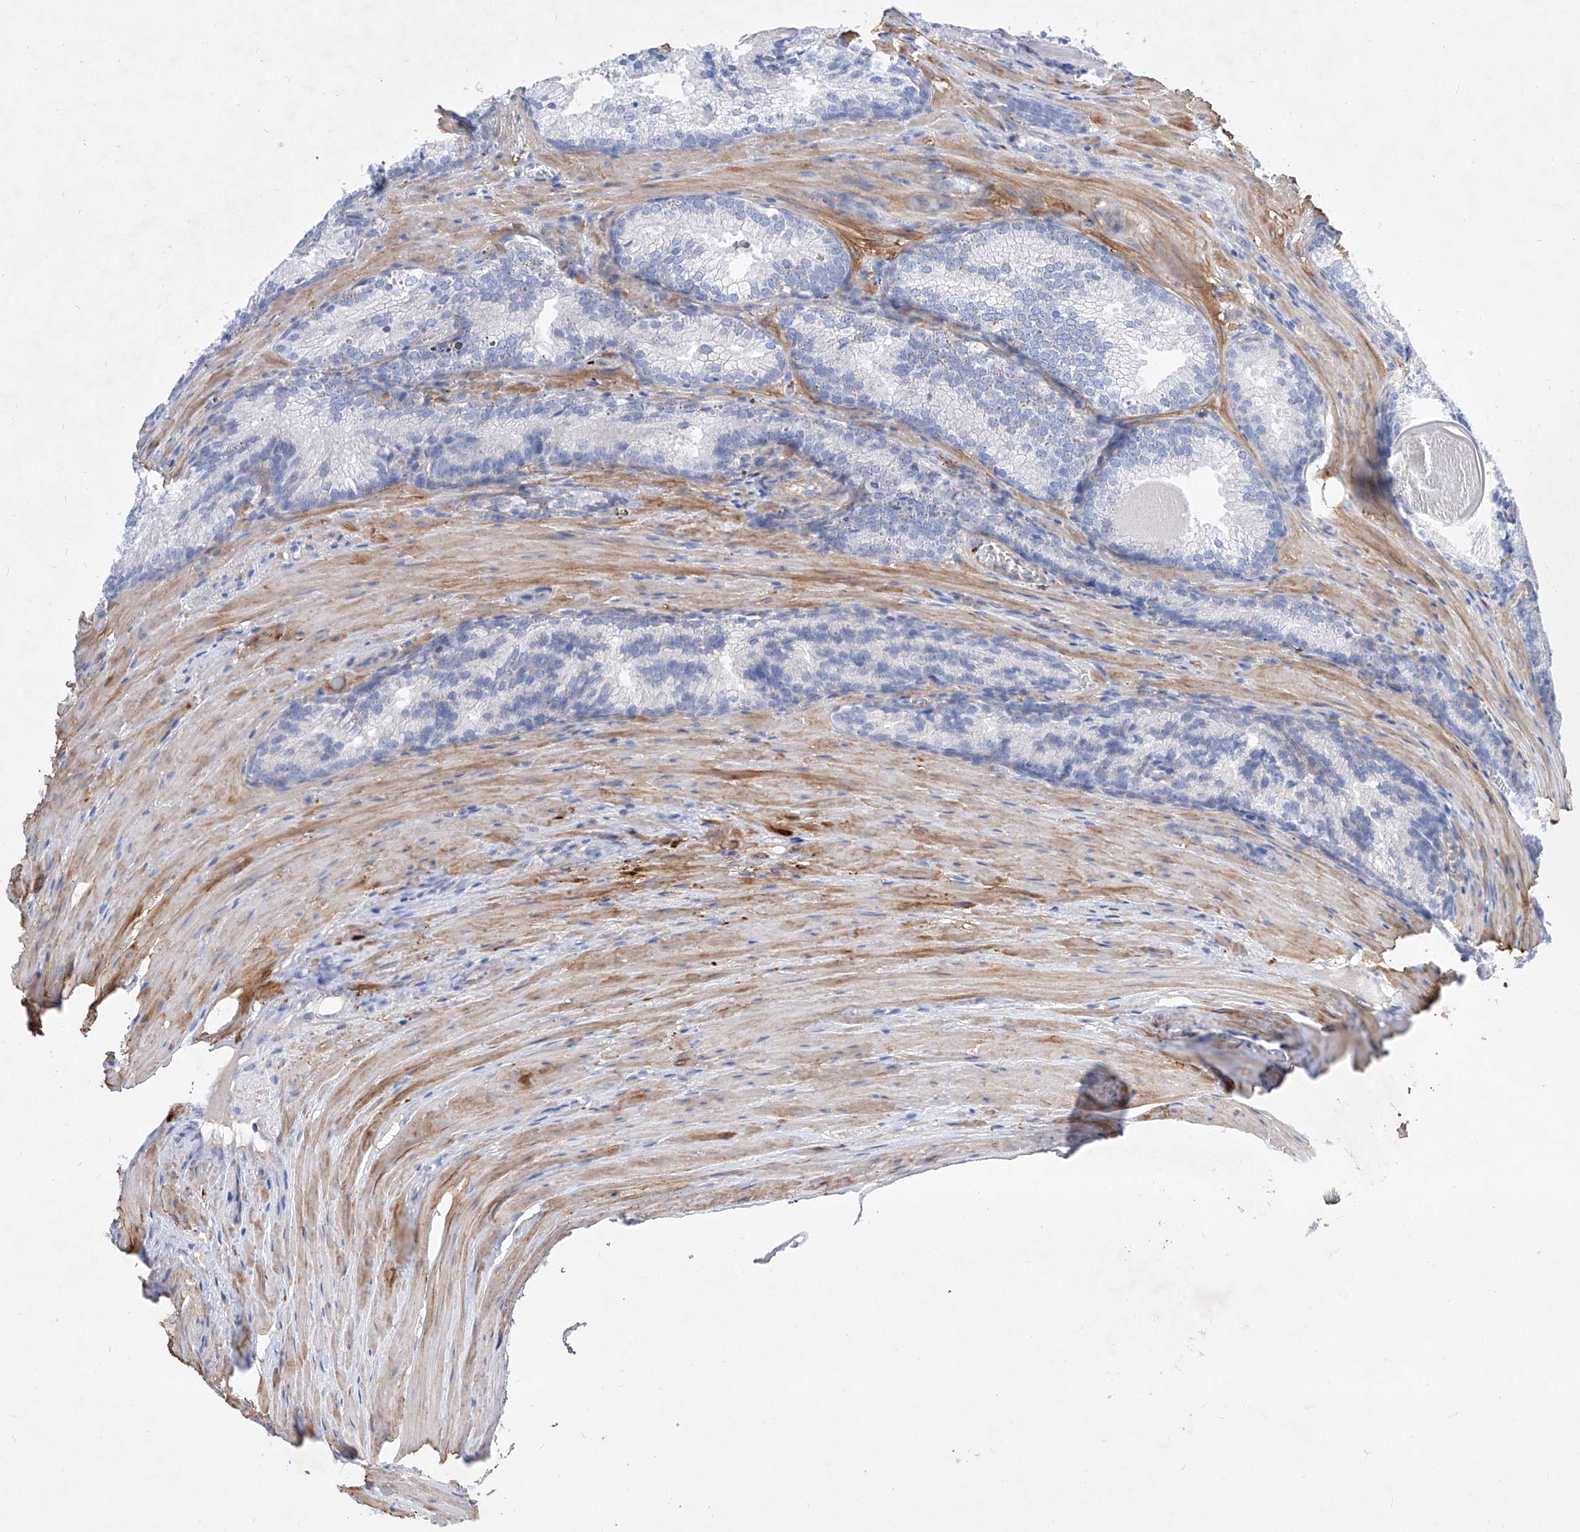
{"staining": {"intensity": "negative", "quantity": "none", "location": "none"}, "tissue": "prostate cancer", "cell_type": "Tumor cells", "image_type": "cancer", "snomed": [{"axis": "morphology", "description": "Adenocarcinoma, Low grade"}, {"axis": "topography", "description": "Prostate"}], "caption": "Tumor cells show no significant positivity in prostate low-grade adenocarcinoma. (Brightfield microscopy of DAB (3,3'-diaminobenzidine) immunohistochemistry (IHC) at high magnification).", "gene": "TAS2R60", "patient": {"sex": "male", "age": 54}}